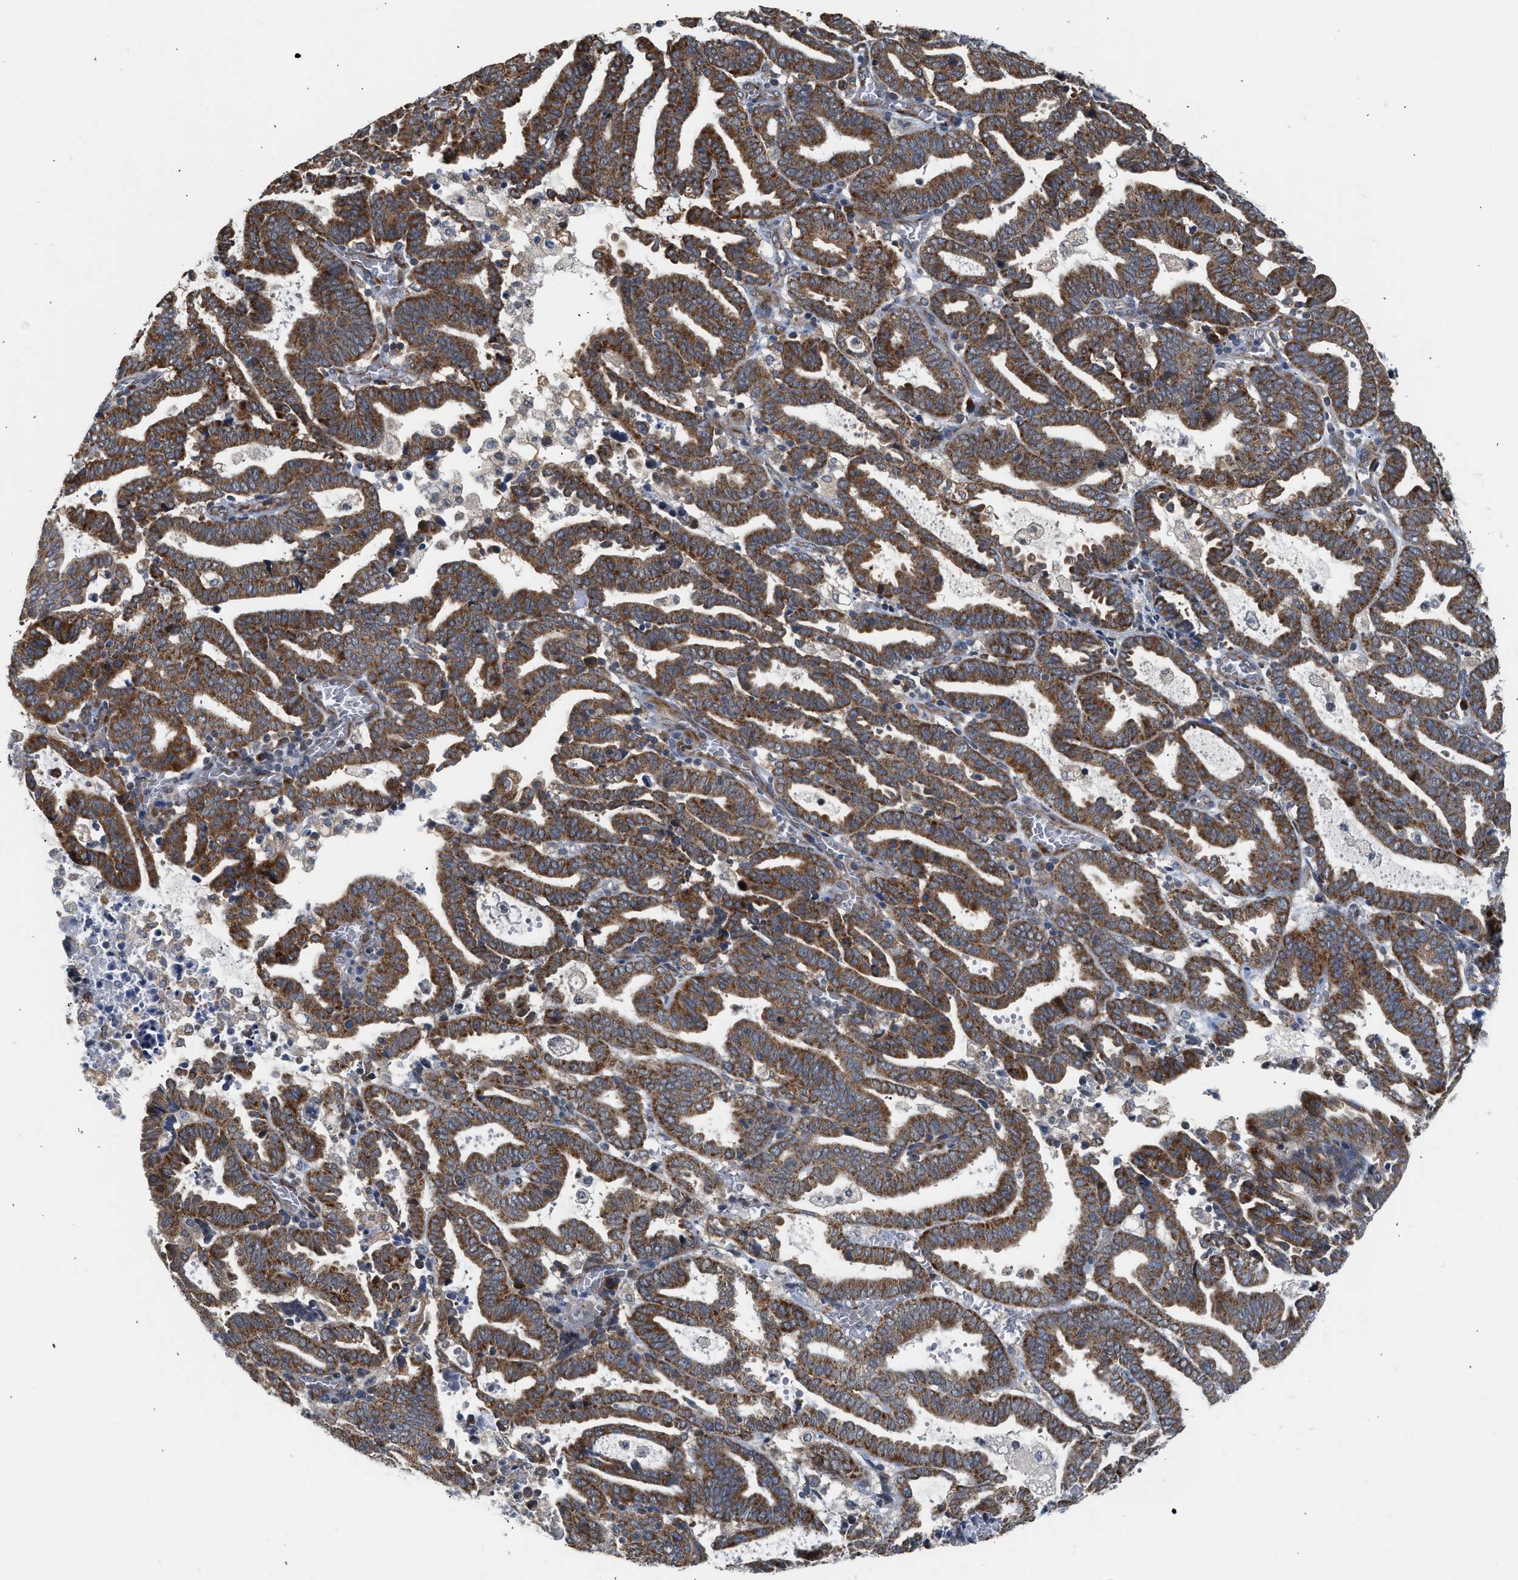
{"staining": {"intensity": "strong", "quantity": ">75%", "location": "cytoplasmic/membranous"}, "tissue": "endometrial cancer", "cell_type": "Tumor cells", "image_type": "cancer", "snomed": [{"axis": "morphology", "description": "Adenocarcinoma, NOS"}, {"axis": "topography", "description": "Uterus"}], "caption": "Immunohistochemical staining of human endometrial adenocarcinoma shows high levels of strong cytoplasmic/membranous protein expression in approximately >75% of tumor cells.", "gene": "POLG2", "patient": {"sex": "female", "age": 83}}